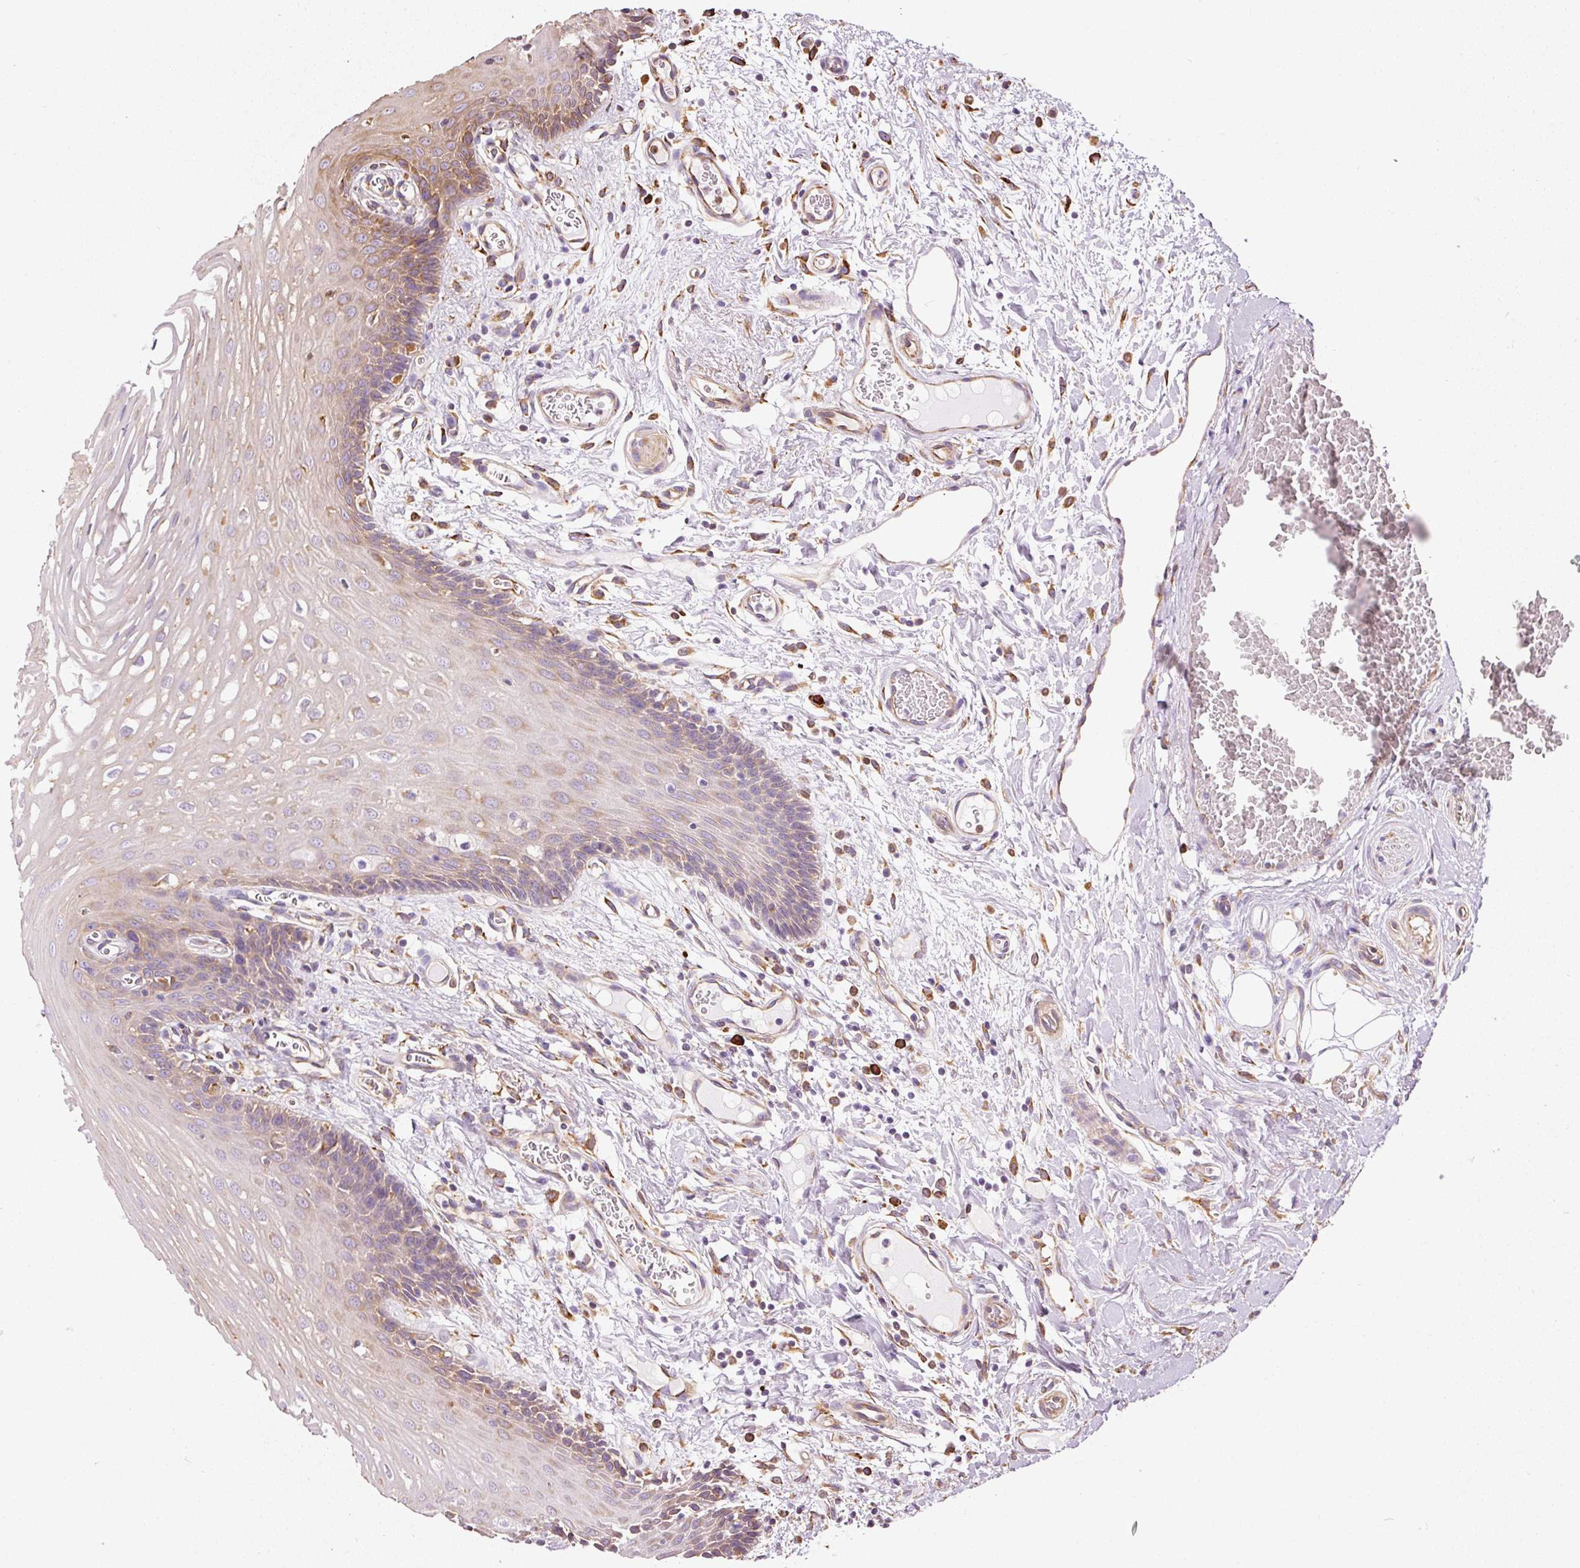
{"staining": {"intensity": "moderate", "quantity": "25%-75%", "location": "cytoplasmic/membranous"}, "tissue": "oral mucosa", "cell_type": "Squamous epithelial cells", "image_type": "normal", "snomed": [{"axis": "morphology", "description": "Normal tissue, NOS"}, {"axis": "topography", "description": "Oral tissue"}, {"axis": "topography", "description": "Tounge, NOS"}], "caption": "DAB (3,3'-diaminobenzidine) immunohistochemical staining of normal oral mucosa demonstrates moderate cytoplasmic/membranous protein staining in about 25%-75% of squamous epithelial cells.", "gene": "ENSG00000256500", "patient": {"sex": "female", "age": 60}}